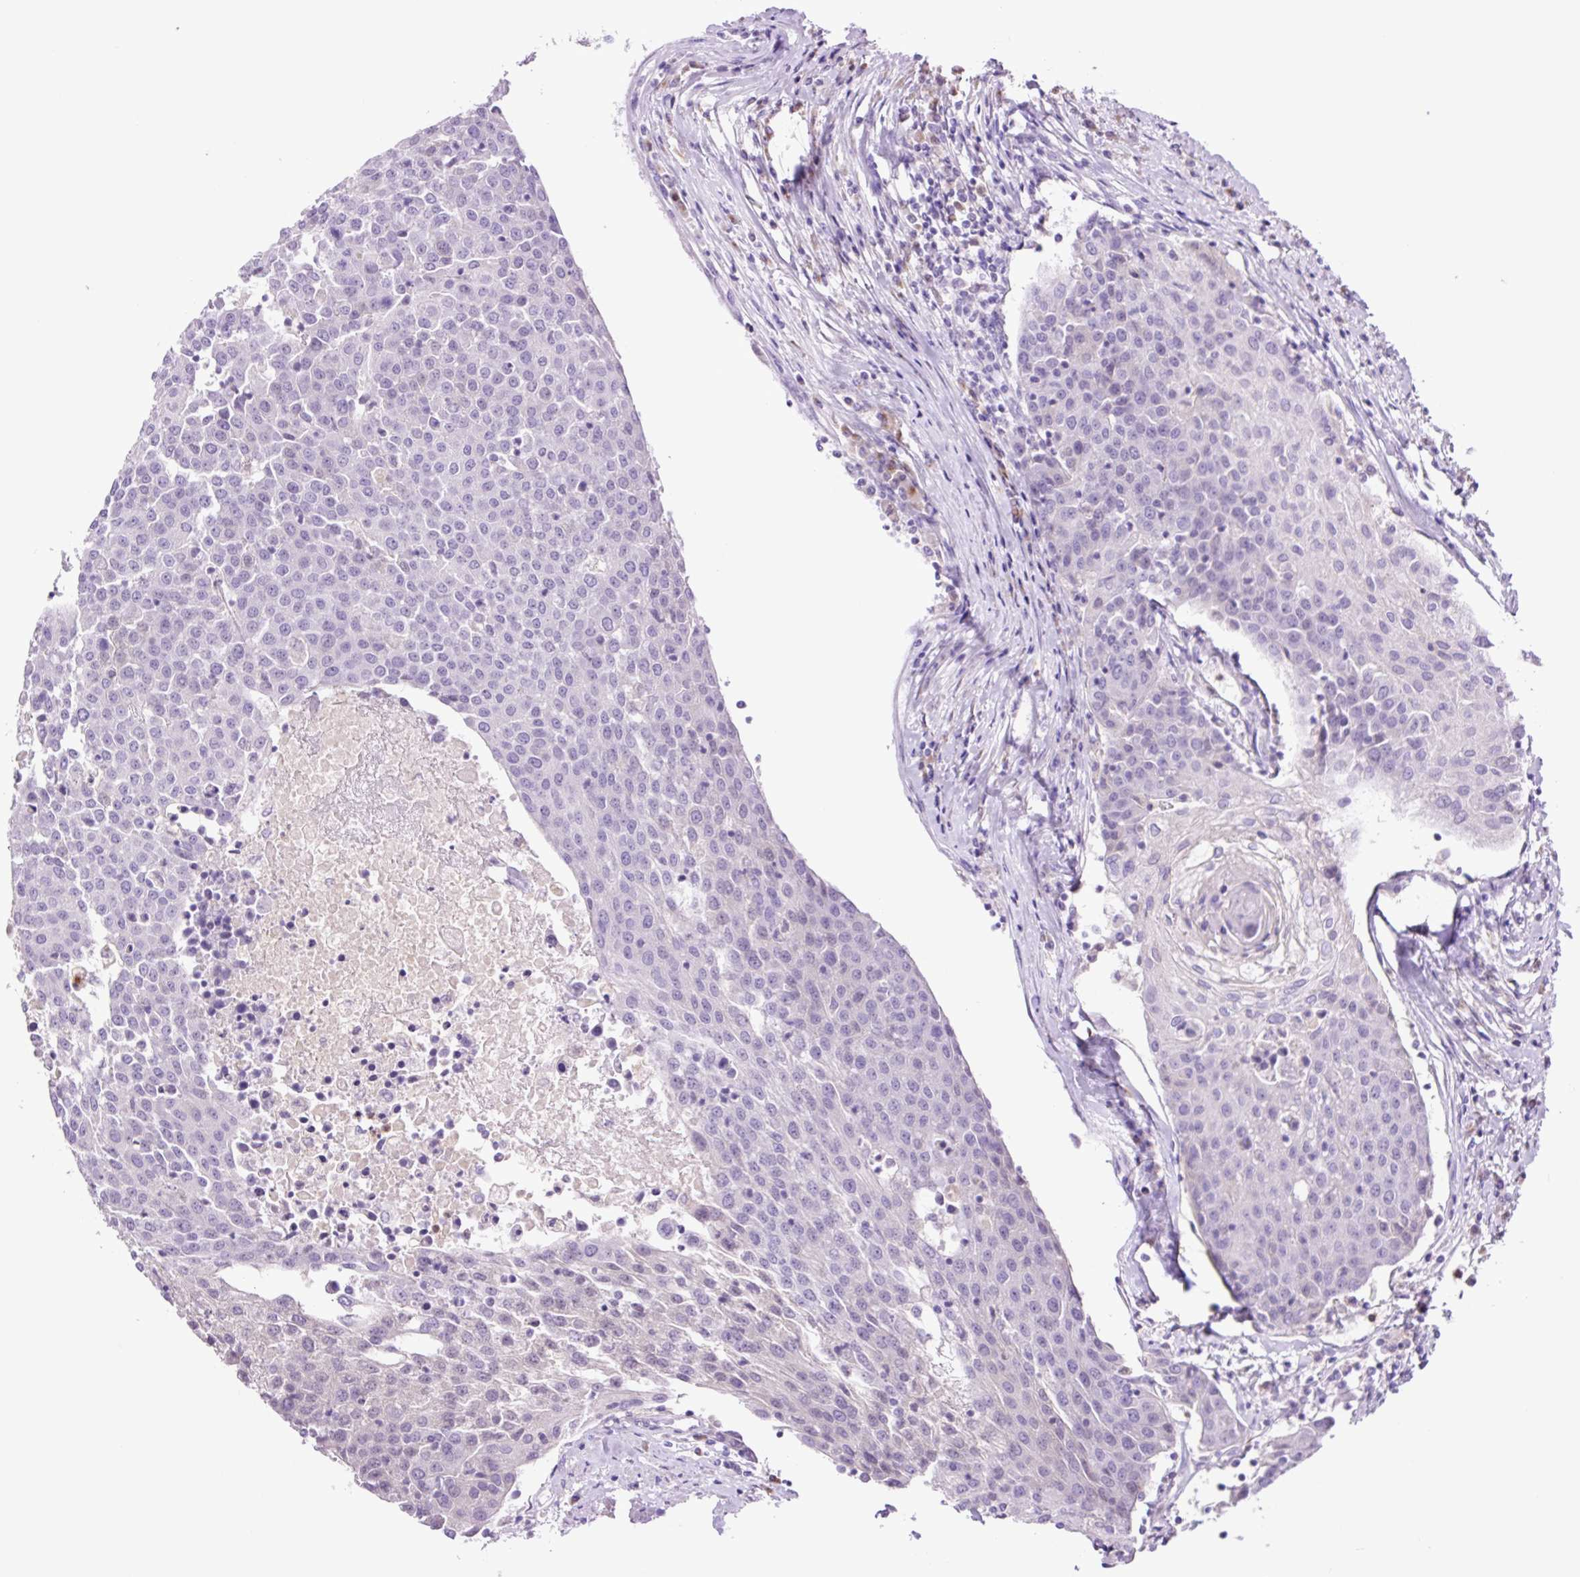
{"staining": {"intensity": "negative", "quantity": "none", "location": "none"}, "tissue": "urothelial cancer", "cell_type": "Tumor cells", "image_type": "cancer", "snomed": [{"axis": "morphology", "description": "Urothelial carcinoma, High grade"}, {"axis": "topography", "description": "Urinary bladder"}], "caption": "Protein analysis of high-grade urothelial carcinoma exhibits no significant staining in tumor cells. (Stains: DAB immunohistochemistry (IHC) with hematoxylin counter stain, Microscopy: brightfield microscopy at high magnification).", "gene": "MFSD3", "patient": {"sex": "female", "age": 85}}